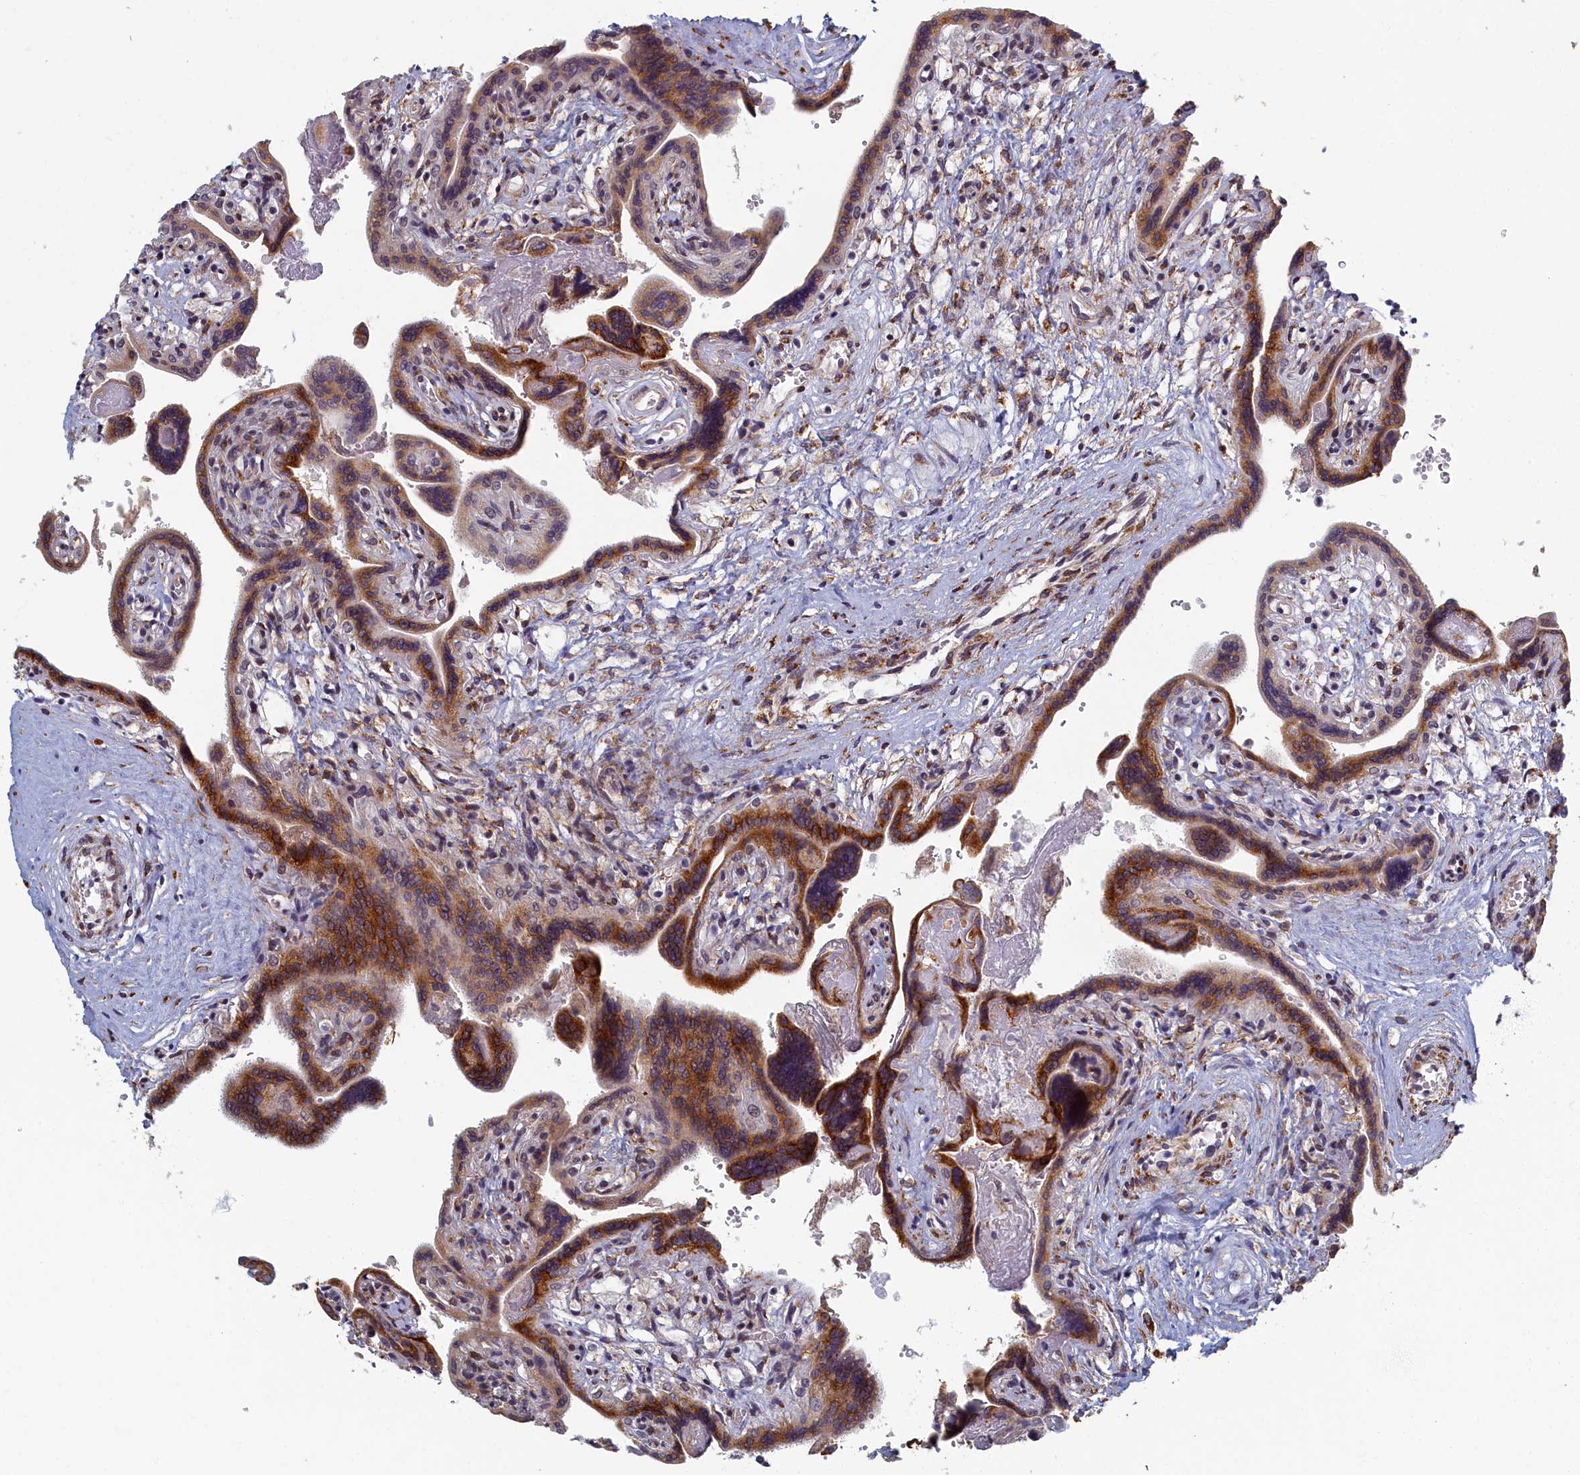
{"staining": {"intensity": "strong", "quantity": "25%-75%", "location": "cytoplasmic/membranous"}, "tissue": "placenta", "cell_type": "Trophoblastic cells", "image_type": "normal", "snomed": [{"axis": "morphology", "description": "Normal tissue, NOS"}, {"axis": "topography", "description": "Placenta"}], "caption": "This histopathology image exhibits unremarkable placenta stained with IHC to label a protein in brown. The cytoplasmic/membranous of trophoblastic cells show strong positivity for the protein. Nuclei are counter-stained blue.", "gene": "DNAJC17", "patient": {"sex": "female", "age": 37}}